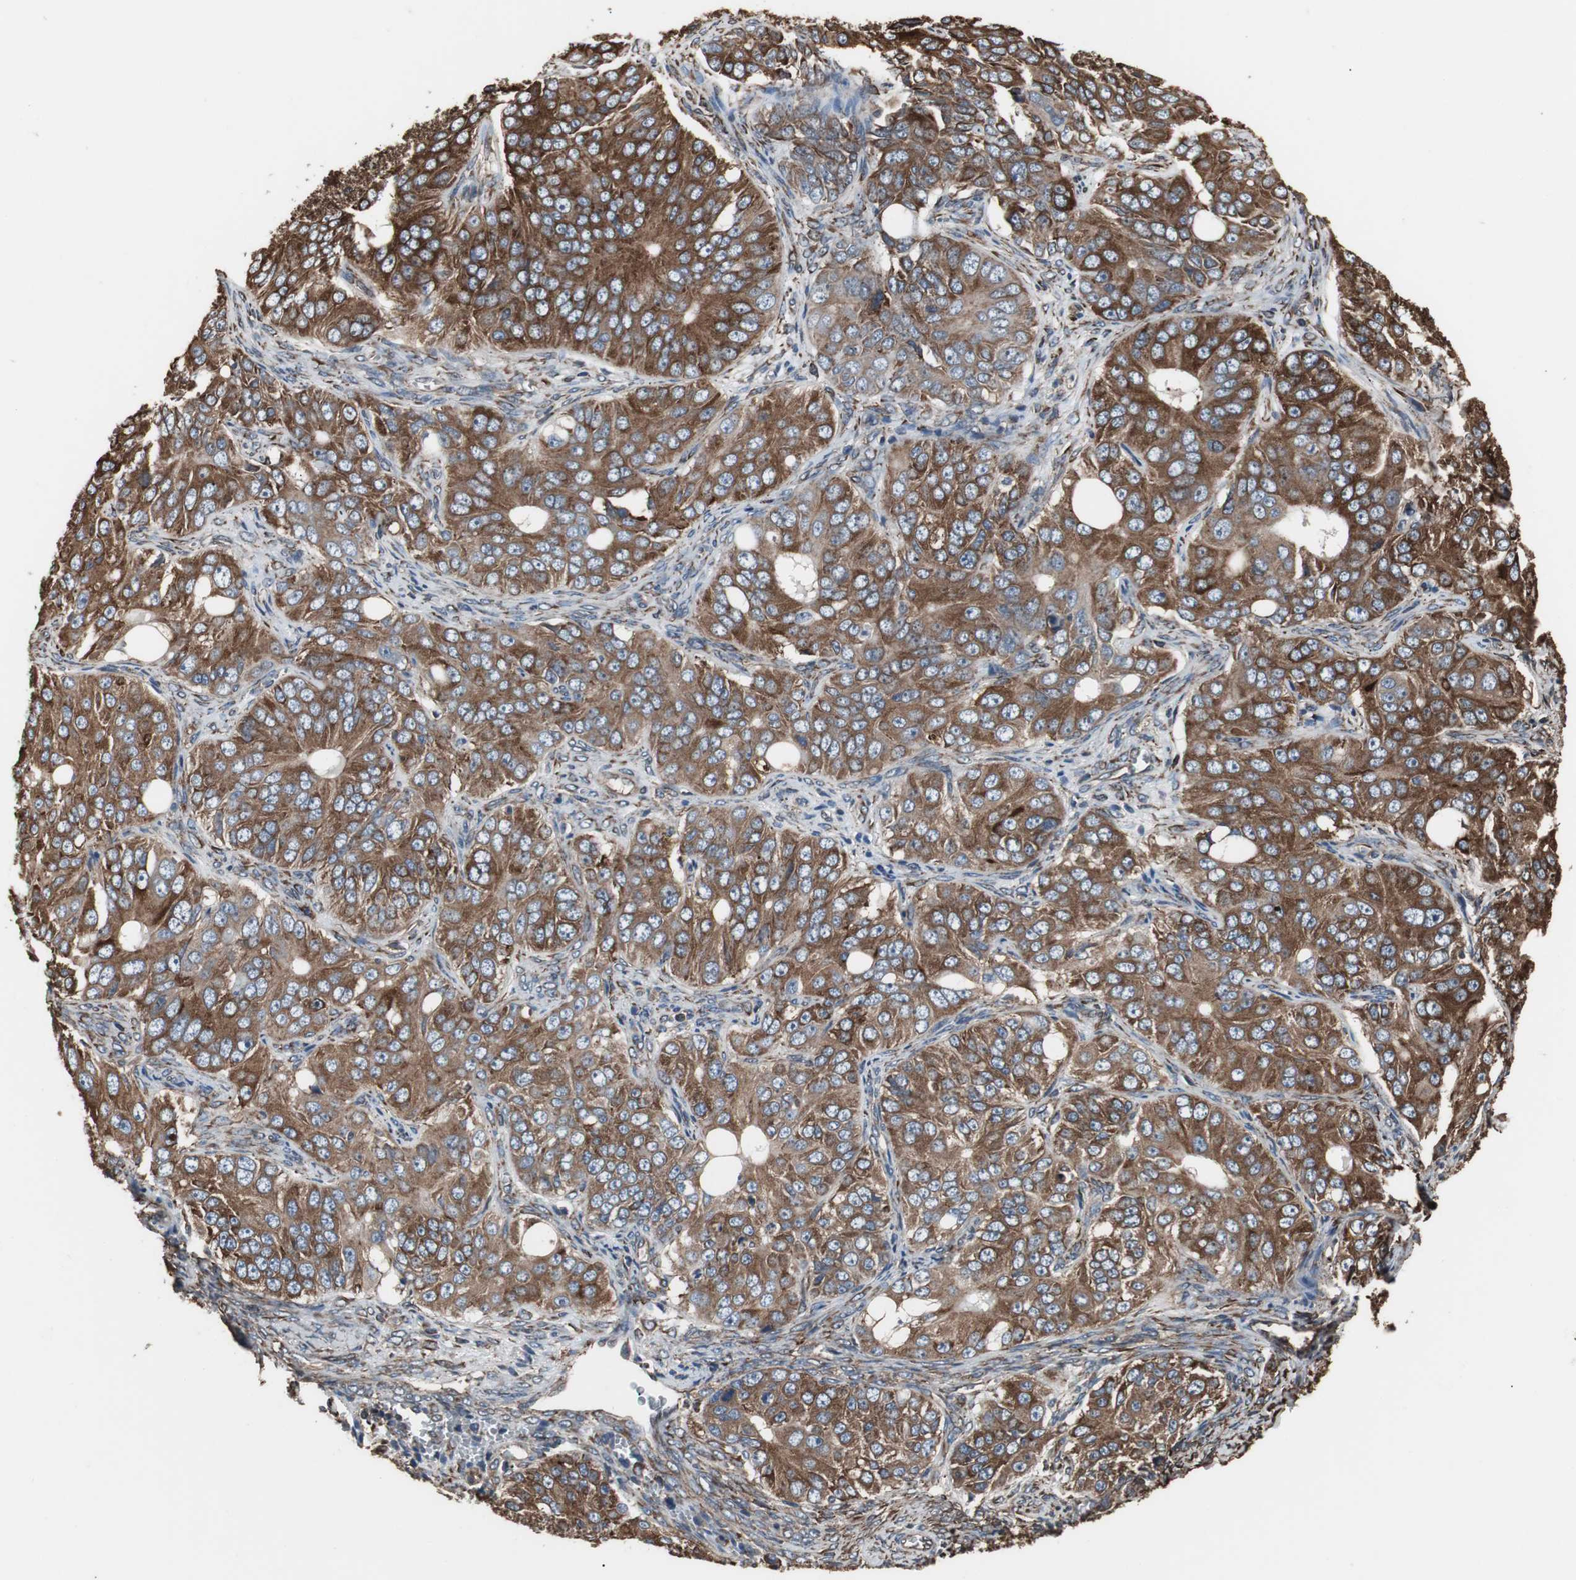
{"staining": {"intensity": "strong", "quantity": ">75%", "location": "cytoplasmic/membranous"}, "tissue": "ovarian cancer", "cell_type": "Tumor cells", "image_type": "cancer", "snomed": [{"axis": "morphology", "description": "Carcinoma, endometroid"}, {"axis": "topography", "description": "Ovary"}], "caption": "Brown immunohistochemical staining in human ovarian cancer exhibits strong cytoplasmic/membranous expression in about >75% of tumor cells.", "gene": "CALU", "patient": {"sex": "female", "age": 51}}